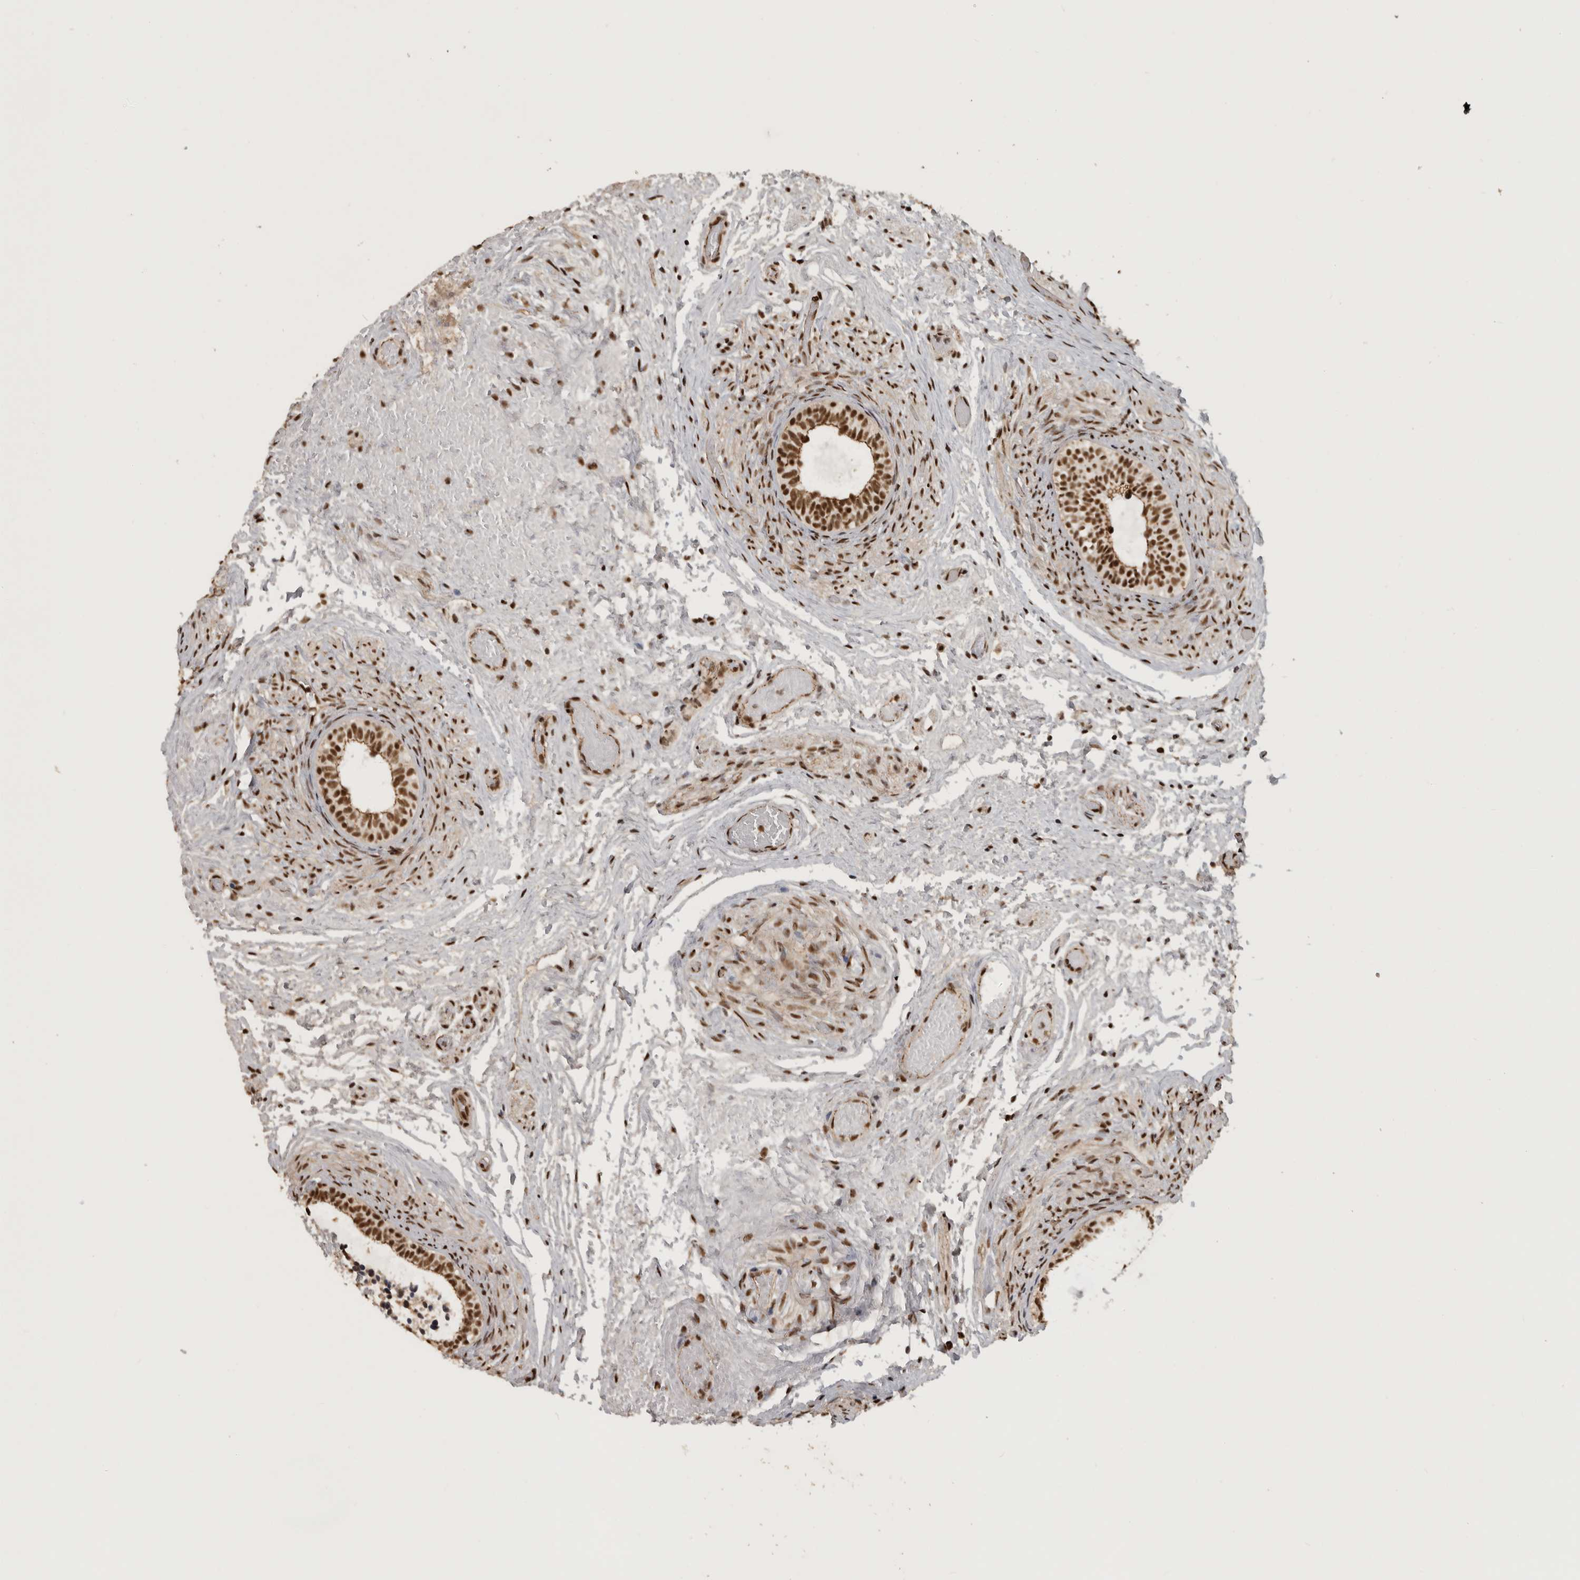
{"staining": {"intensity": "strong", "quantity": ">75%", "location": "nuclear"}, "tissue": "epididymis", "cell_type": "Glandular cells", "image_type": "normal", "snomed": [{"axis": "morphology", "description": "Normal tissue, NOS"}, {"axis": "topography", "description": "Epididymis"}], "caption": "Approximately >75% of glandular cells in unremarkable epididymis reveal strong nuclear protein expression as visualized by brown immunohistochemical staining.", "gene": "CBLL1", "patient": {"sex": "male", "age": 5}}